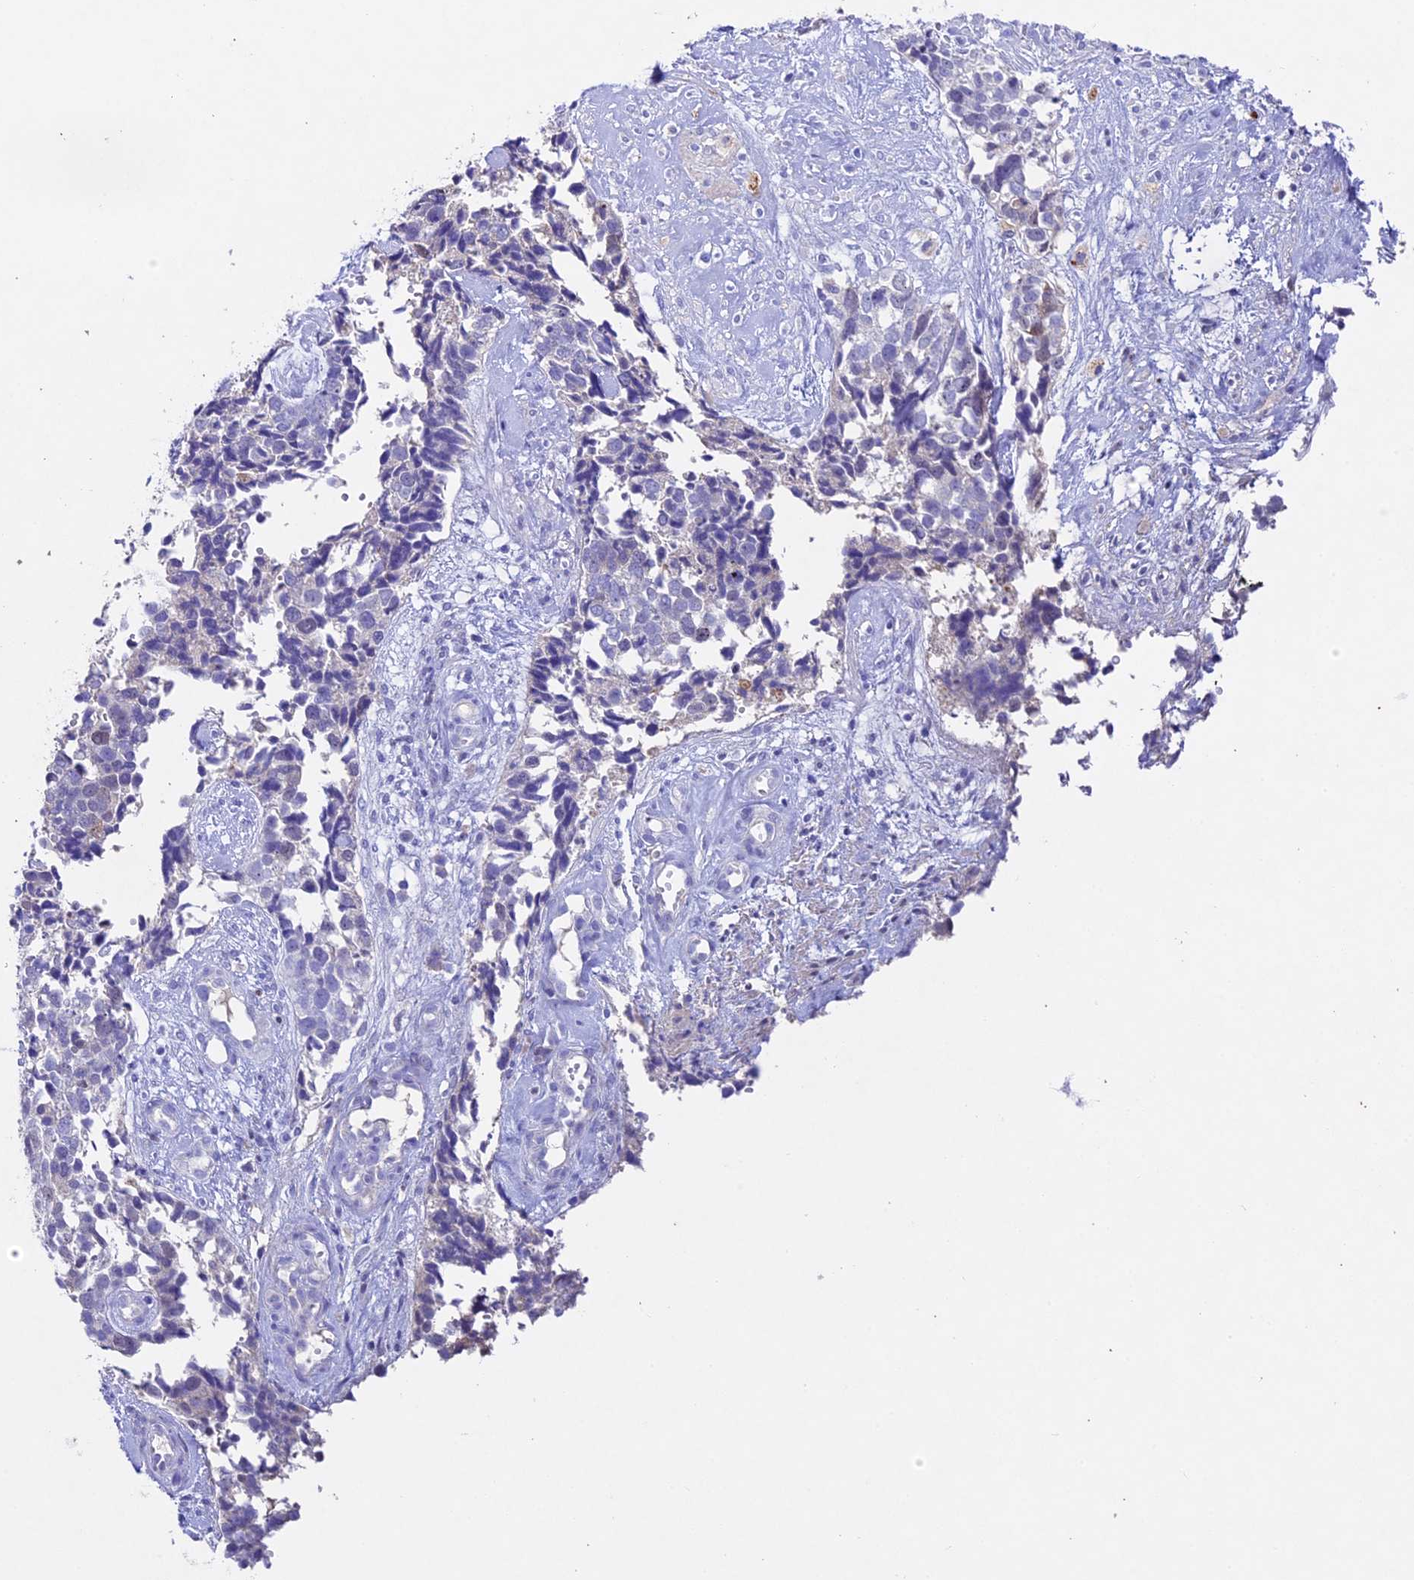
{"staining": {"intensity": "negative", "quantity": "none", "location": "none"}, "tissue": "cervical cancer", "cell_type": "Tumor cells", "image_type": "cancer", "snomed": [{"axis": "morphology", "description": "Squamous cell carcinoma, NOS"}, {"axis": "topography", "description": "Cervix"}], "caption": "Protein analysis of cervical cancer (squamous cell carcinoma) shows no significant staining in tumor cells.", "gene": "TGDS", "patient": {"sex": "female", "age": 63}}